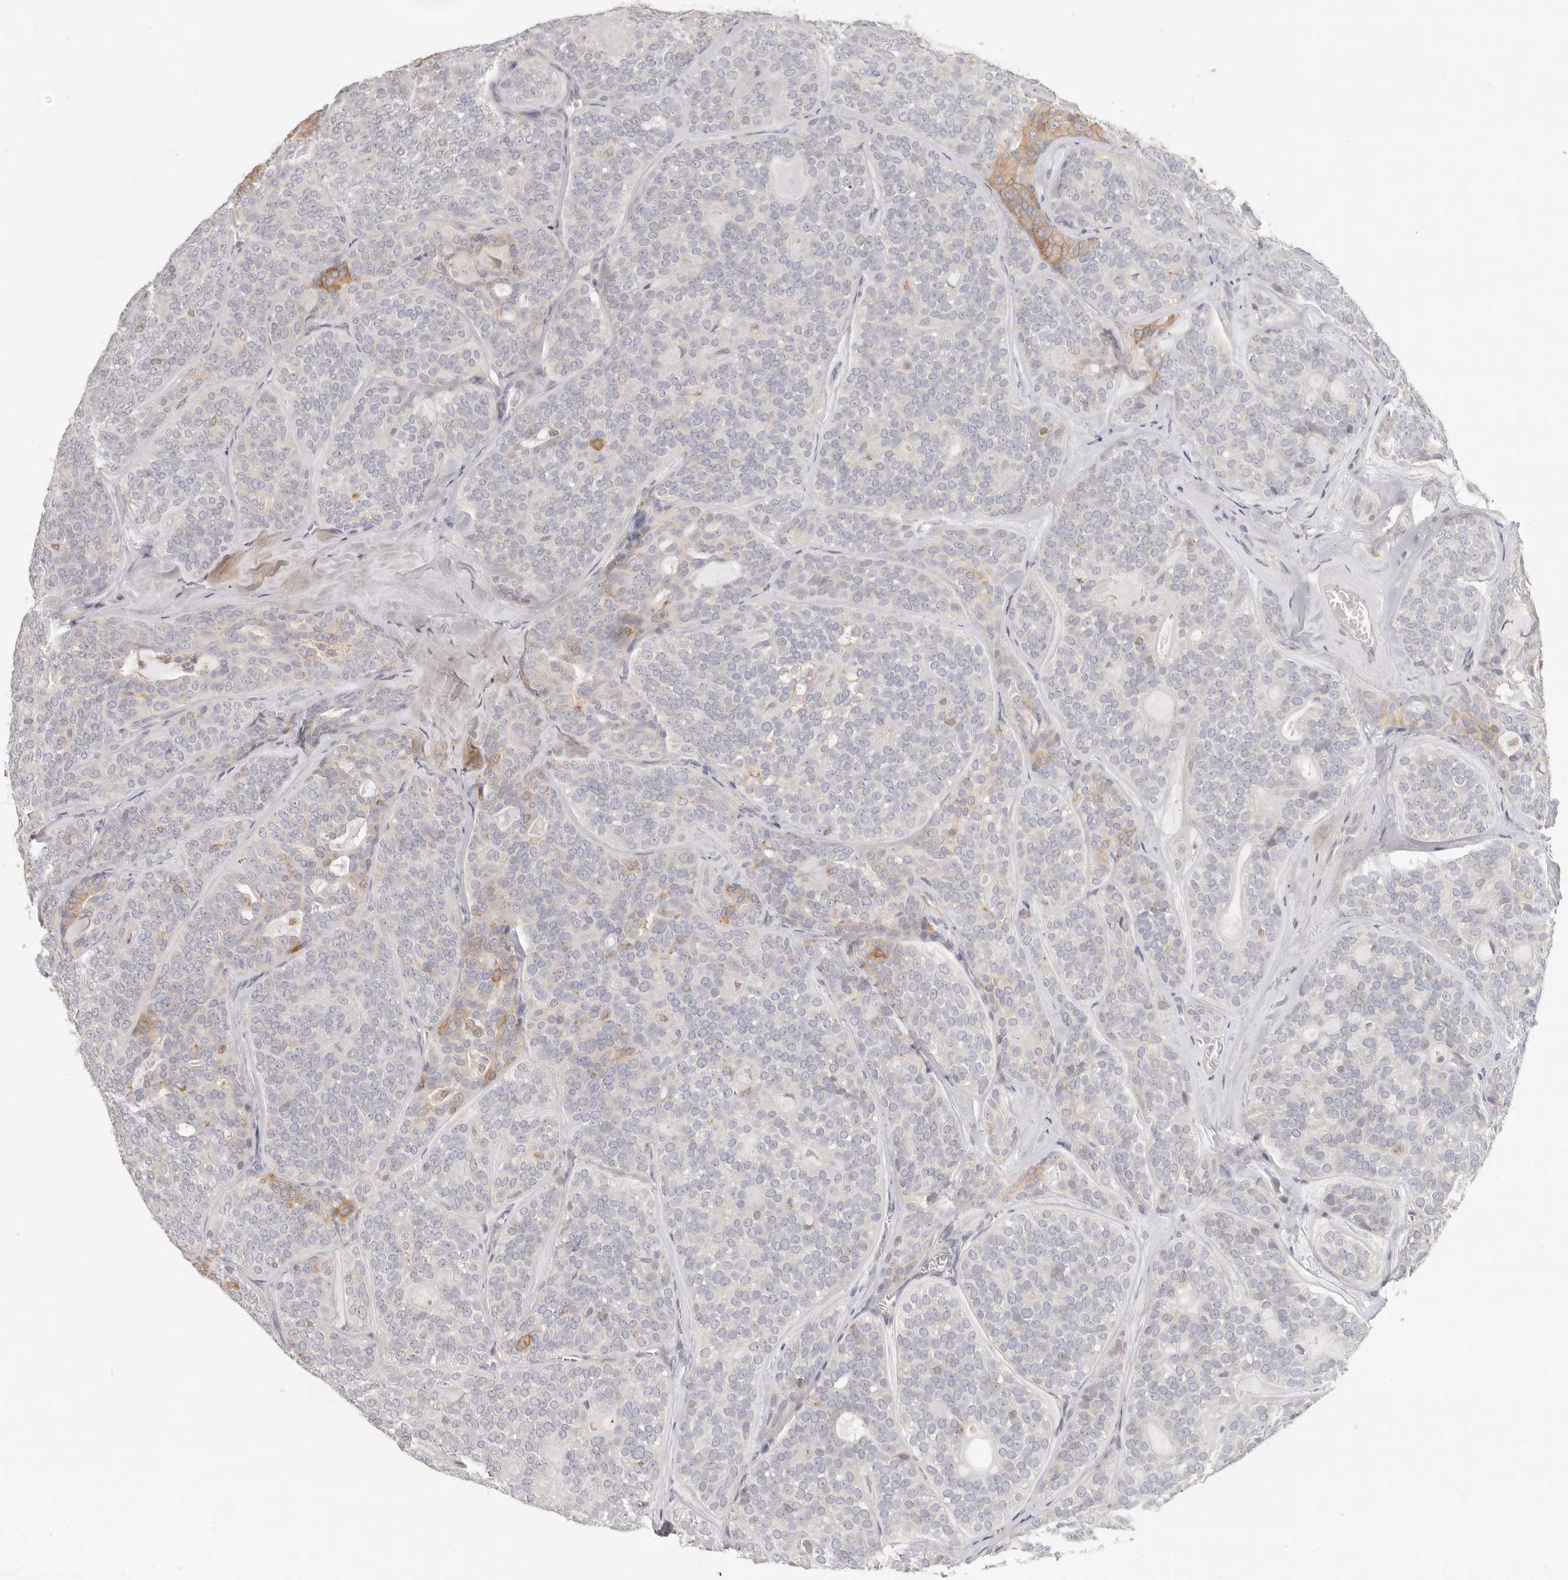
{"staining": {"intensity": "negative", "quantity": "none", "location": "none"}, "tissue": "head and neck cancer", "cell_type": "Tumor cells", "image_type": "cancer", "snomed": [{"axis": "morphology", "description": "Adenocarcinoma, NOS"}, {"axis": "topography", "description": "Head-Neck"}], "caption": "Tumor cells show no significant protein expression in adenocarcinoma (head and neck).", "gene": "ANXA9", "patient": {"sex": "male", "age": 66}}